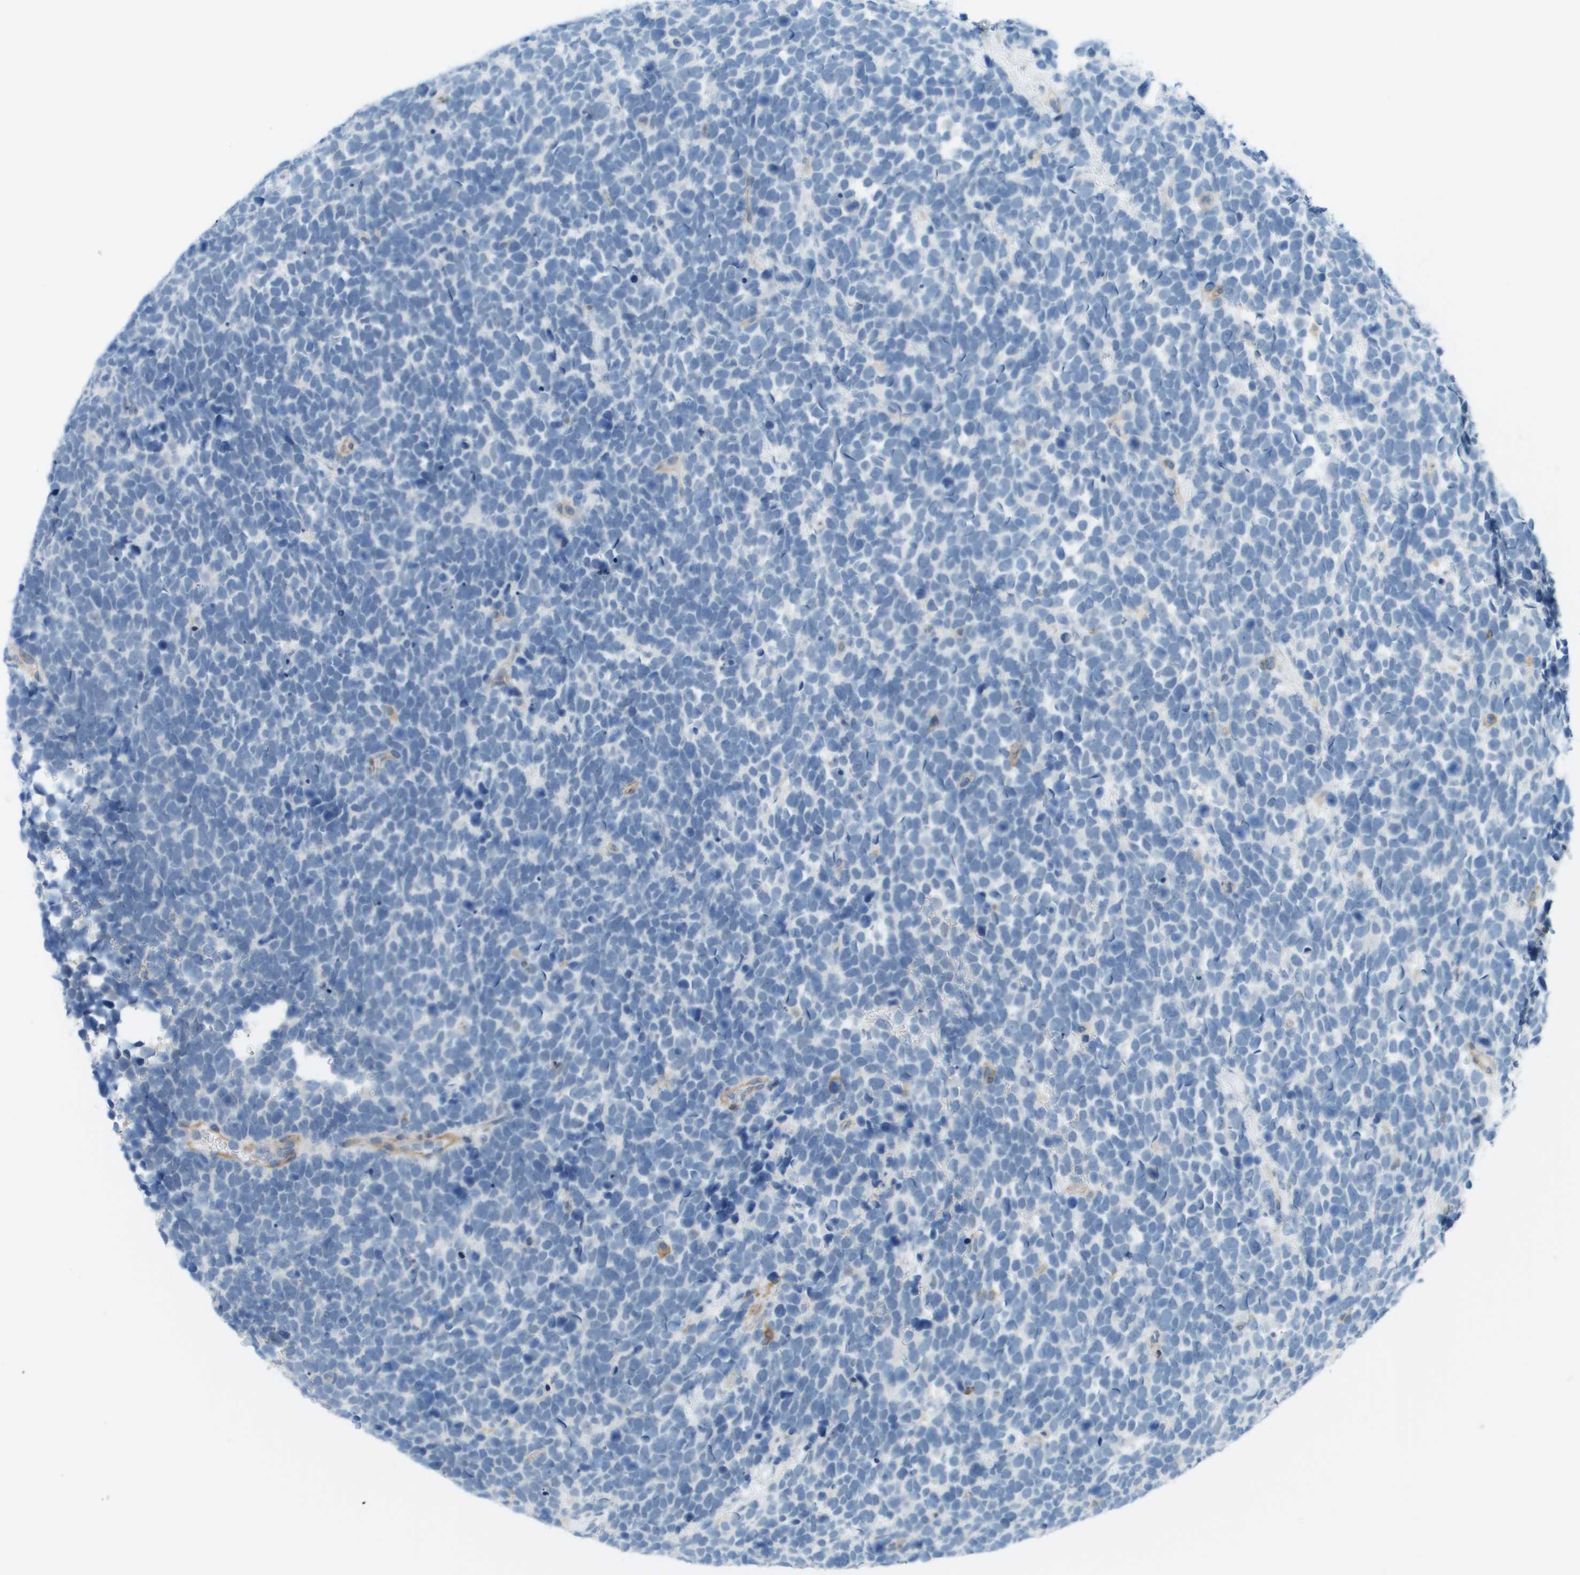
{"staining": {"intensity": "negative", "quantity": "none", "location": "none"}, "tissue": "urothelial cancer", "cell_type": "Tumor cells", "image_type": "cancer", "snomed": [{"axis": "morphology", "description": "Urothelial carcinoma, High grade"}, {"axis": "topography", "description": "Urinary bladder"}], "caption": "Immunohistochemistry image of urothelial cancer stained for a protein (brown), which displays no positivity in tumor cells.", "gene": "ZBTB43", "patient": {"sex": "female", "age": 82}}